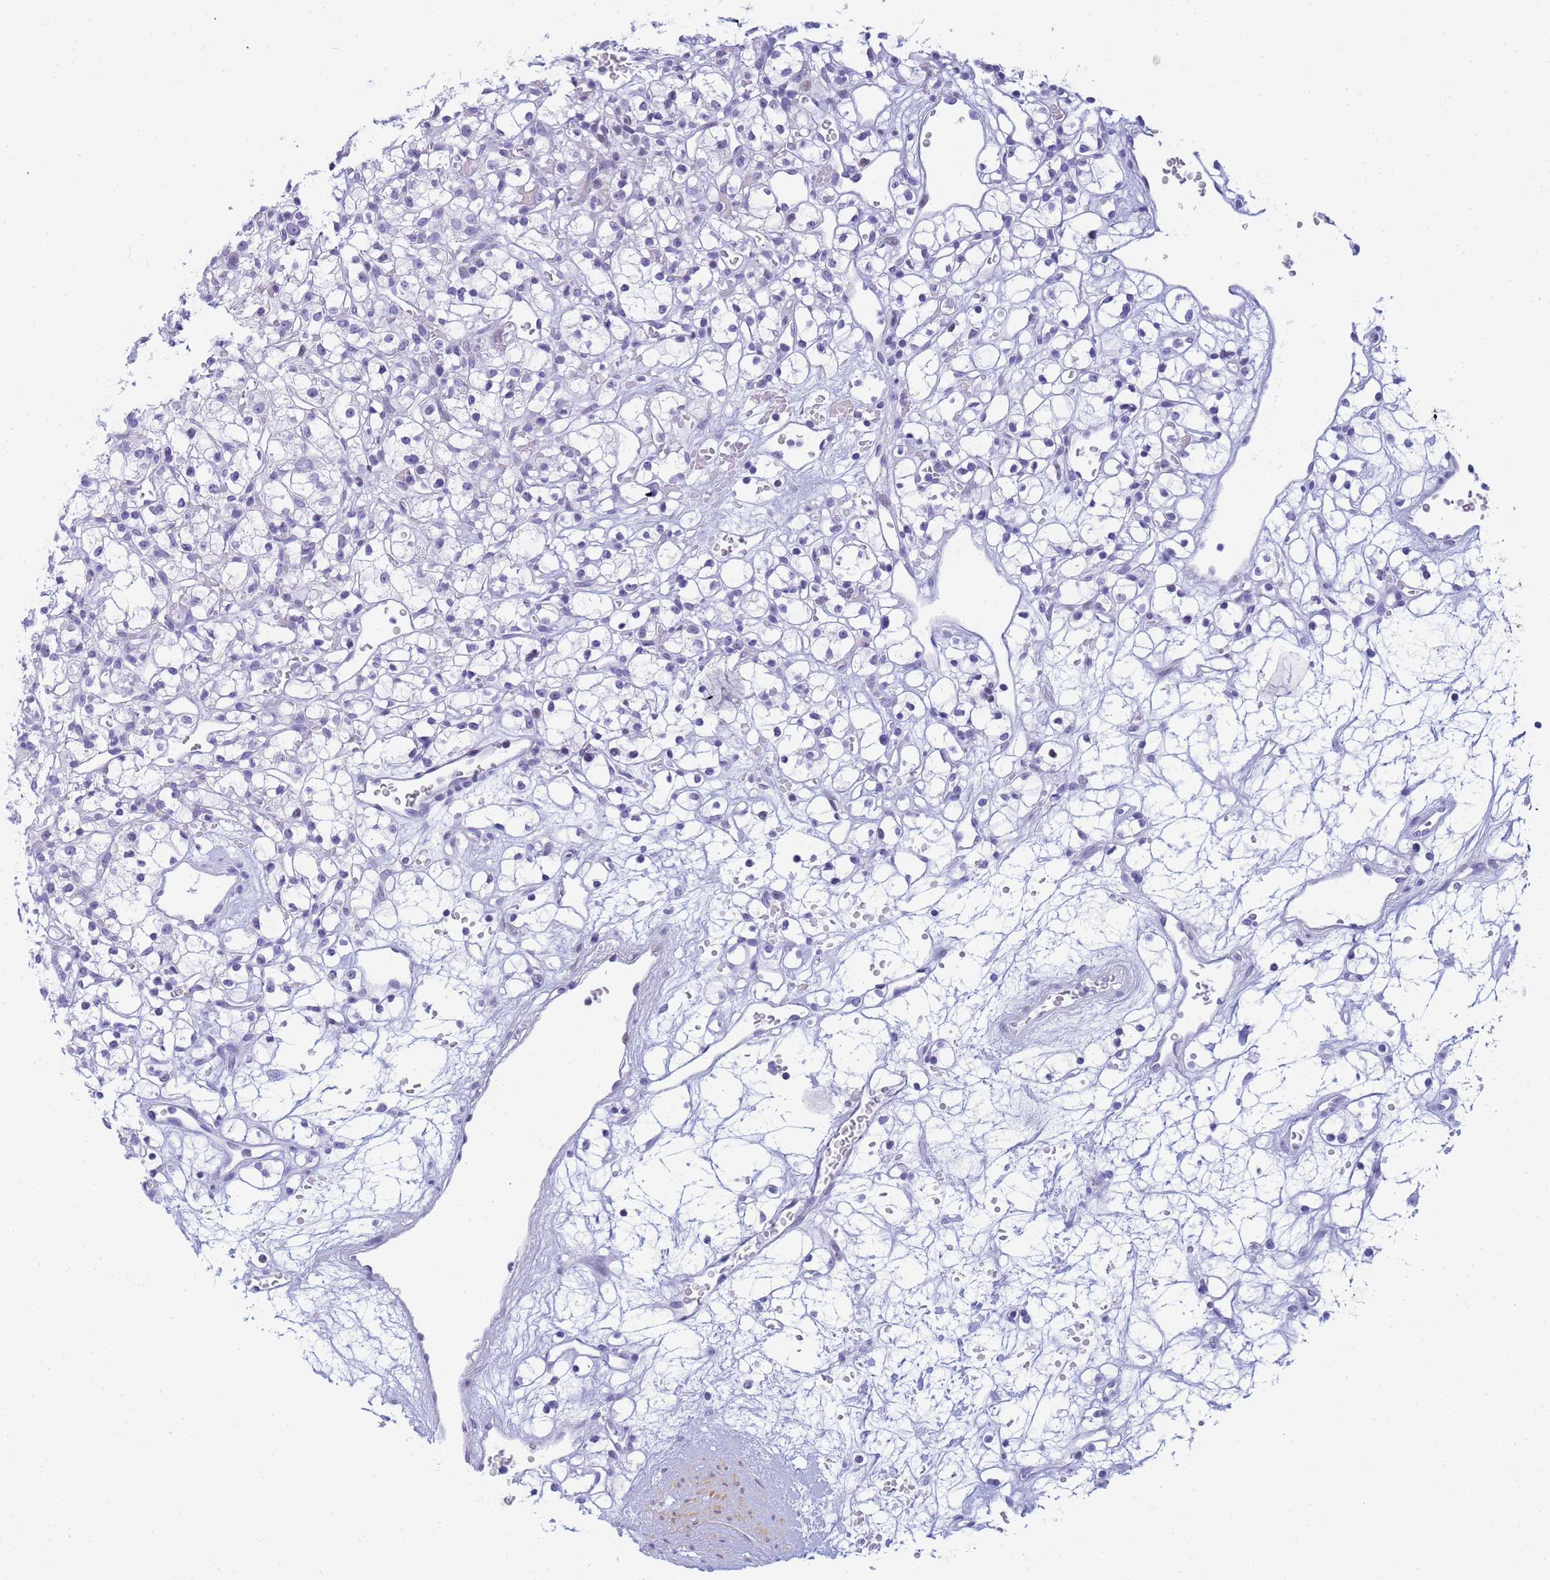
{"staining": {"intensity": "negative", "quantity": "none", "location": "none"}, "tissue": "renal cancer", "cell_type": "Tumor cells", "image_type": "cancer", "snomed": [{"axis": "morphology", "description": "Adenocarcinoma, NOS"}, {"axis": "topography", "description": "Kidney"}], "caption": "Immunohistochemistry of renal cancer shows no expression in tumor cells. The staining was performed using DAB (3,3'-diaminobenzidine) to visualize the protein expression in brown, while the nuclei were stained in blue with hematoxylin (Magnification: 20x).", "gene": "SNX20", "patient": {"sex": "female", "age": 59}}